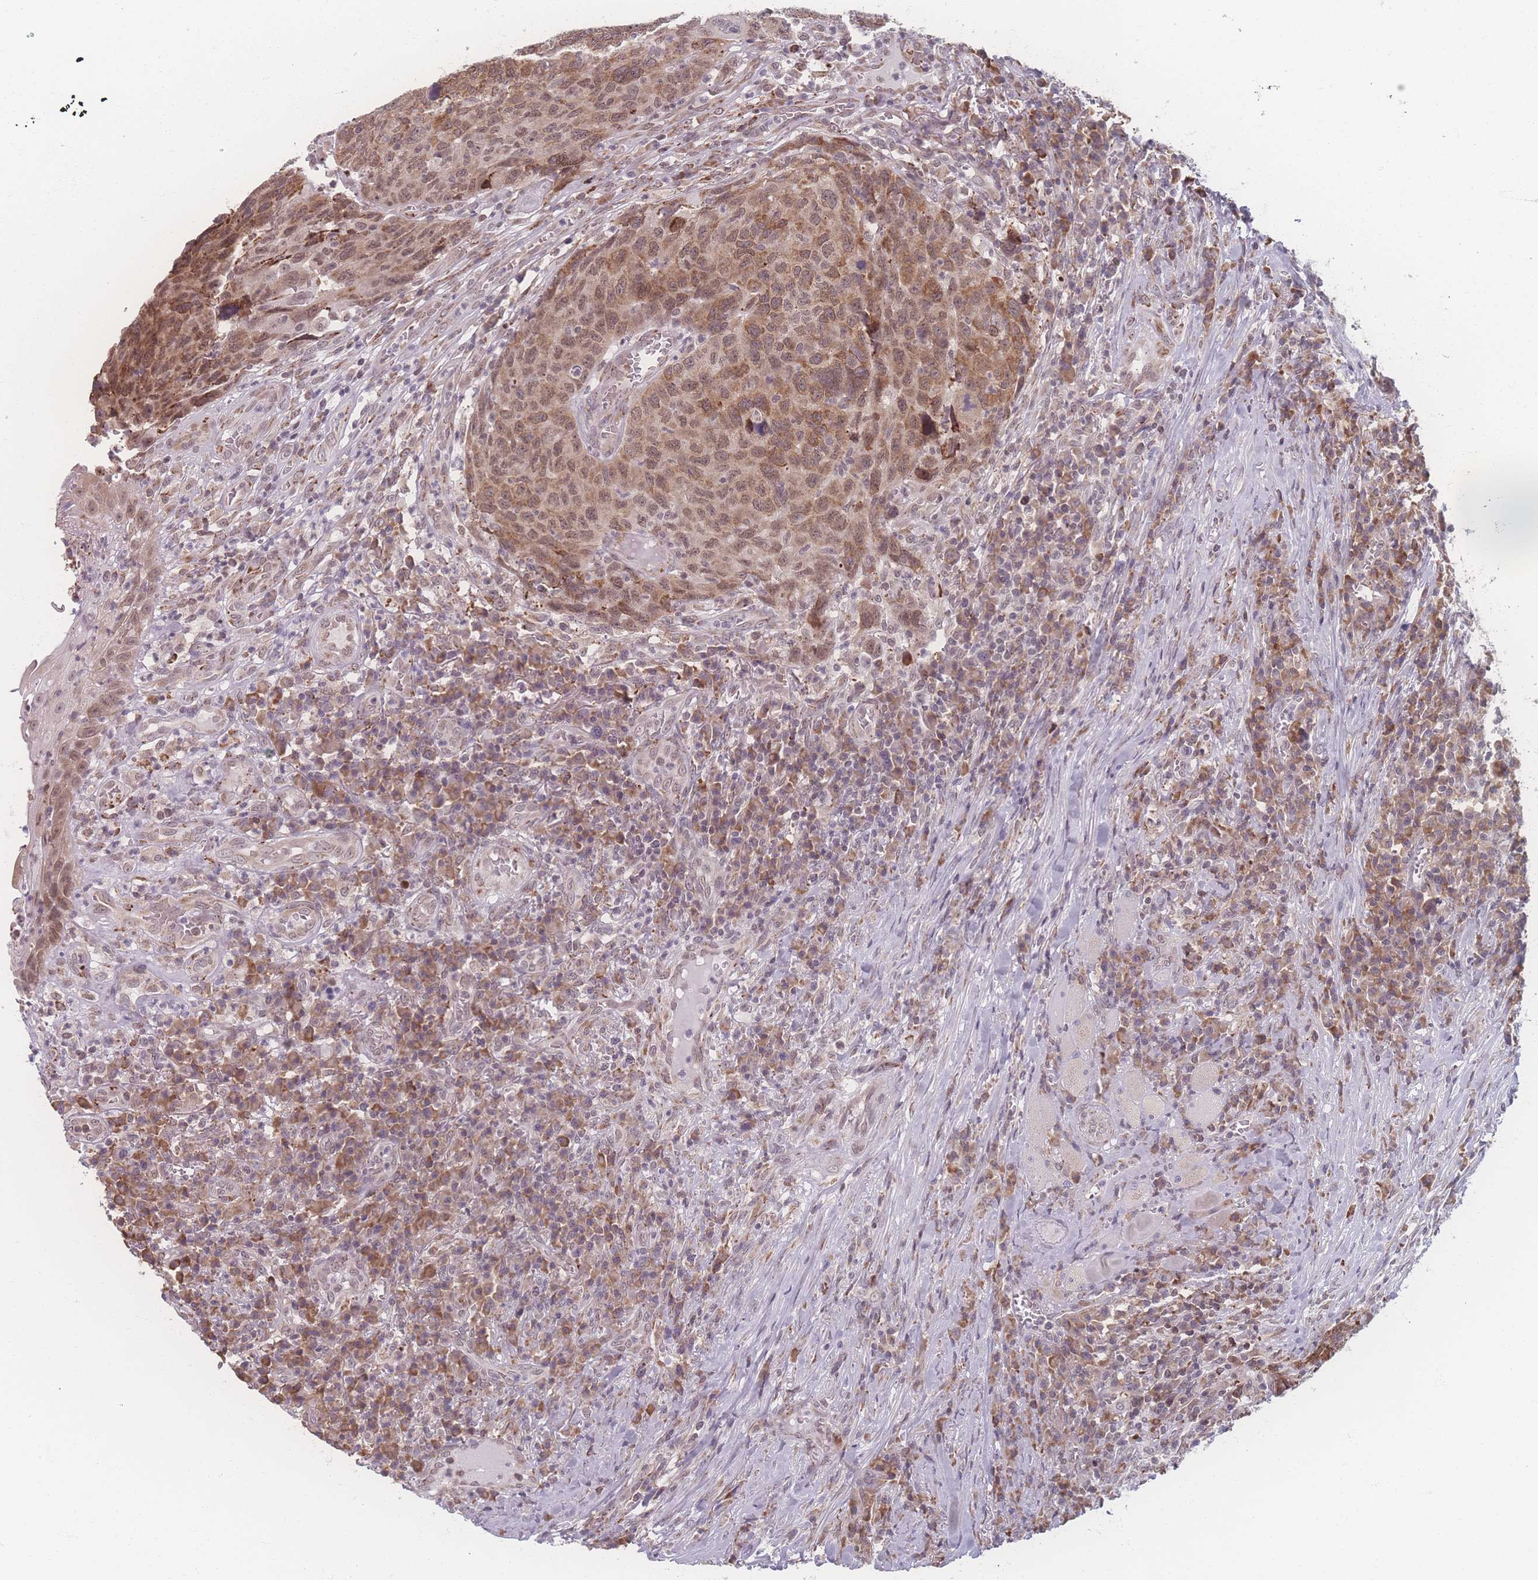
{"staining": {"intensity": "moderate", "quantity": ">75%", "location": "cytoplasmic/membranous,nuclear"}, "tissue": "head and neck cancer", "cell_type": "Tumor cells", "image_type": "cancer", "snomed": [{"axis": "morphology", "description": "Squamous cell carcinoma, NOS"}, {"axis": "topography", "description": "Head-Neck"}], "caption": "Squamous cell carcinoma (head and neck) stained with a protein marker shows moderate staining in tumor cells.", "gene": "ZC3H13", "patient": {"sex": "male", "age": 66}}